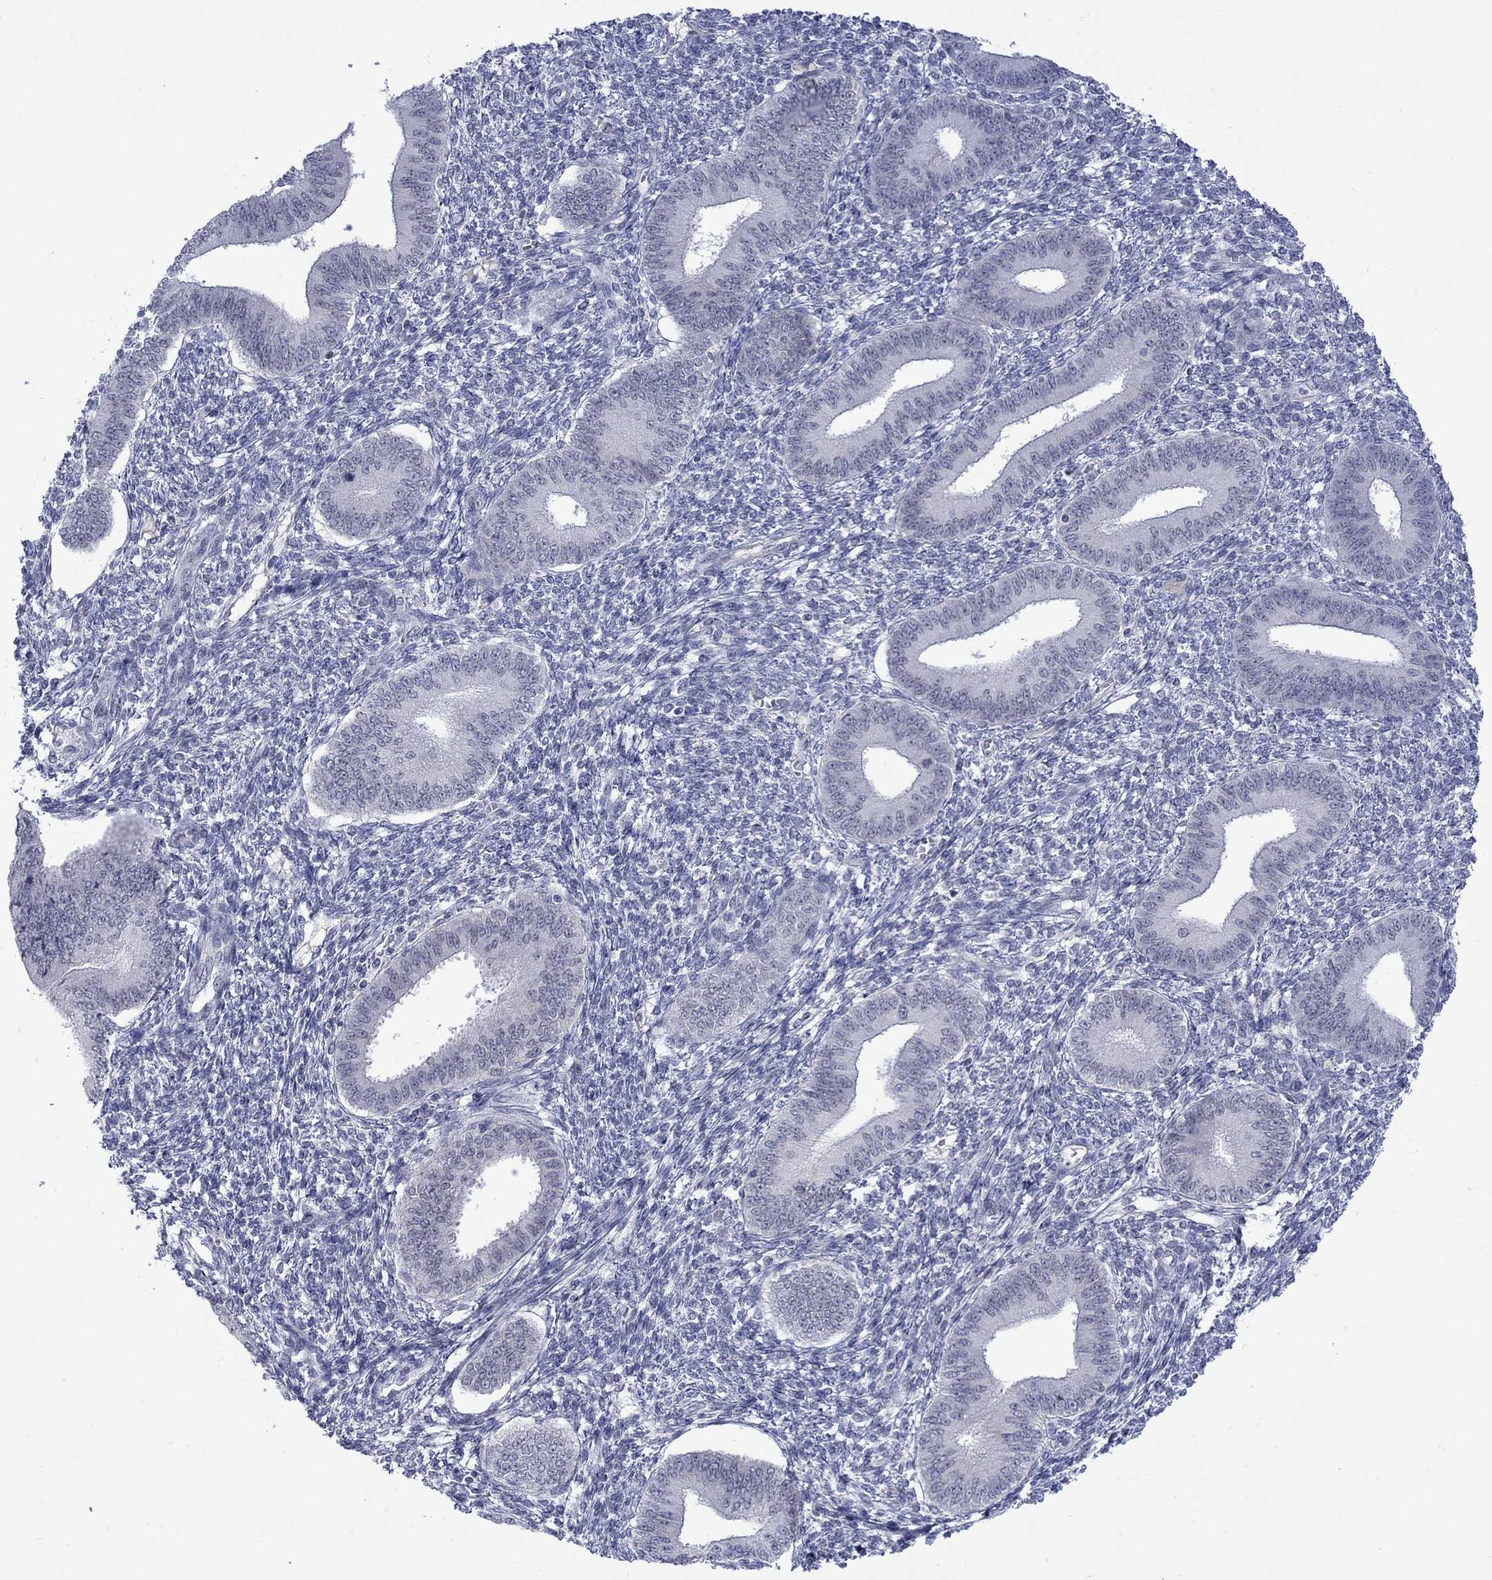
{"staining": {"intensity": "negative", "quantity": "none", "location": "none"}, "tissue": "endometrium", "cell_type": "Cells in endometrial stroma", "image_type": "normal", "snomed": [{"axis": "morphology", "description": "Normal tissue, NOS"}, {"axis": "topography", "description": "Endometrium"}], "caption": "This is an IHC image of benign endometrium. There is no expression in cells in endometrial stroma.", "gene": "NSMF", "patient": {"sex": "female", "age": 42}}